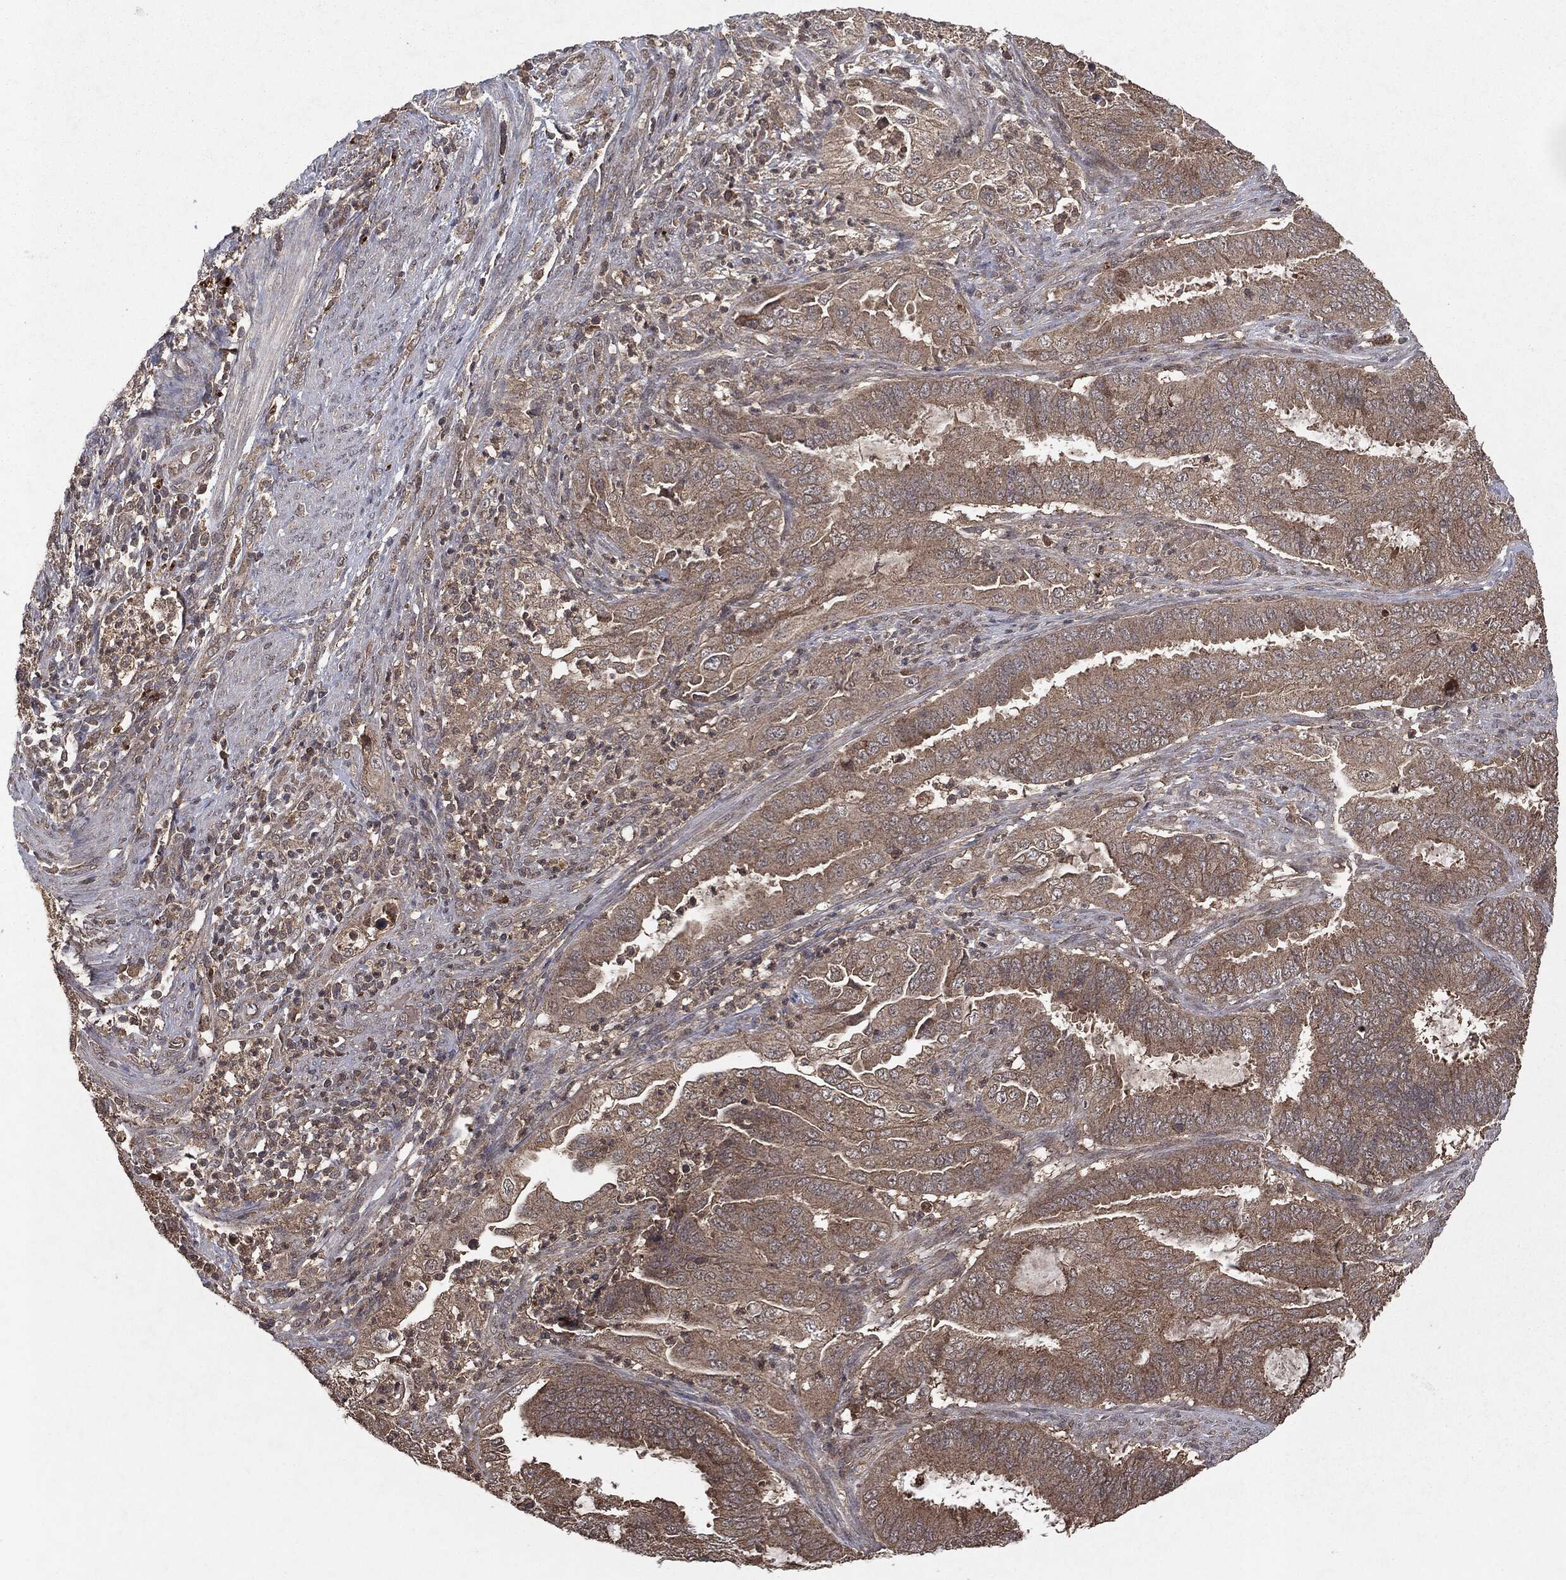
{"staining": {"intensity": "weak", "quantity": "25%-75%", "location": "cytoplasmic/membranous"}, "tissue": "endometrial cancer", "cell_type": "Tumor cells", "image_type": "cancer", "snomed": [{"axis": "morphology", "description": "Adenocarcinoma, NOS"}, {"axis": "topography", "description": "Endometrium"}], "caption": "IHC image of human endometrial cancer stained for a protein (brown), which exhibits low levels of weak cytoplasmic/membranous positivity in approximately 25%-75% of tumor cells.", "gene": "MTOR", "patient": {"sex": "female", "age": 51}}